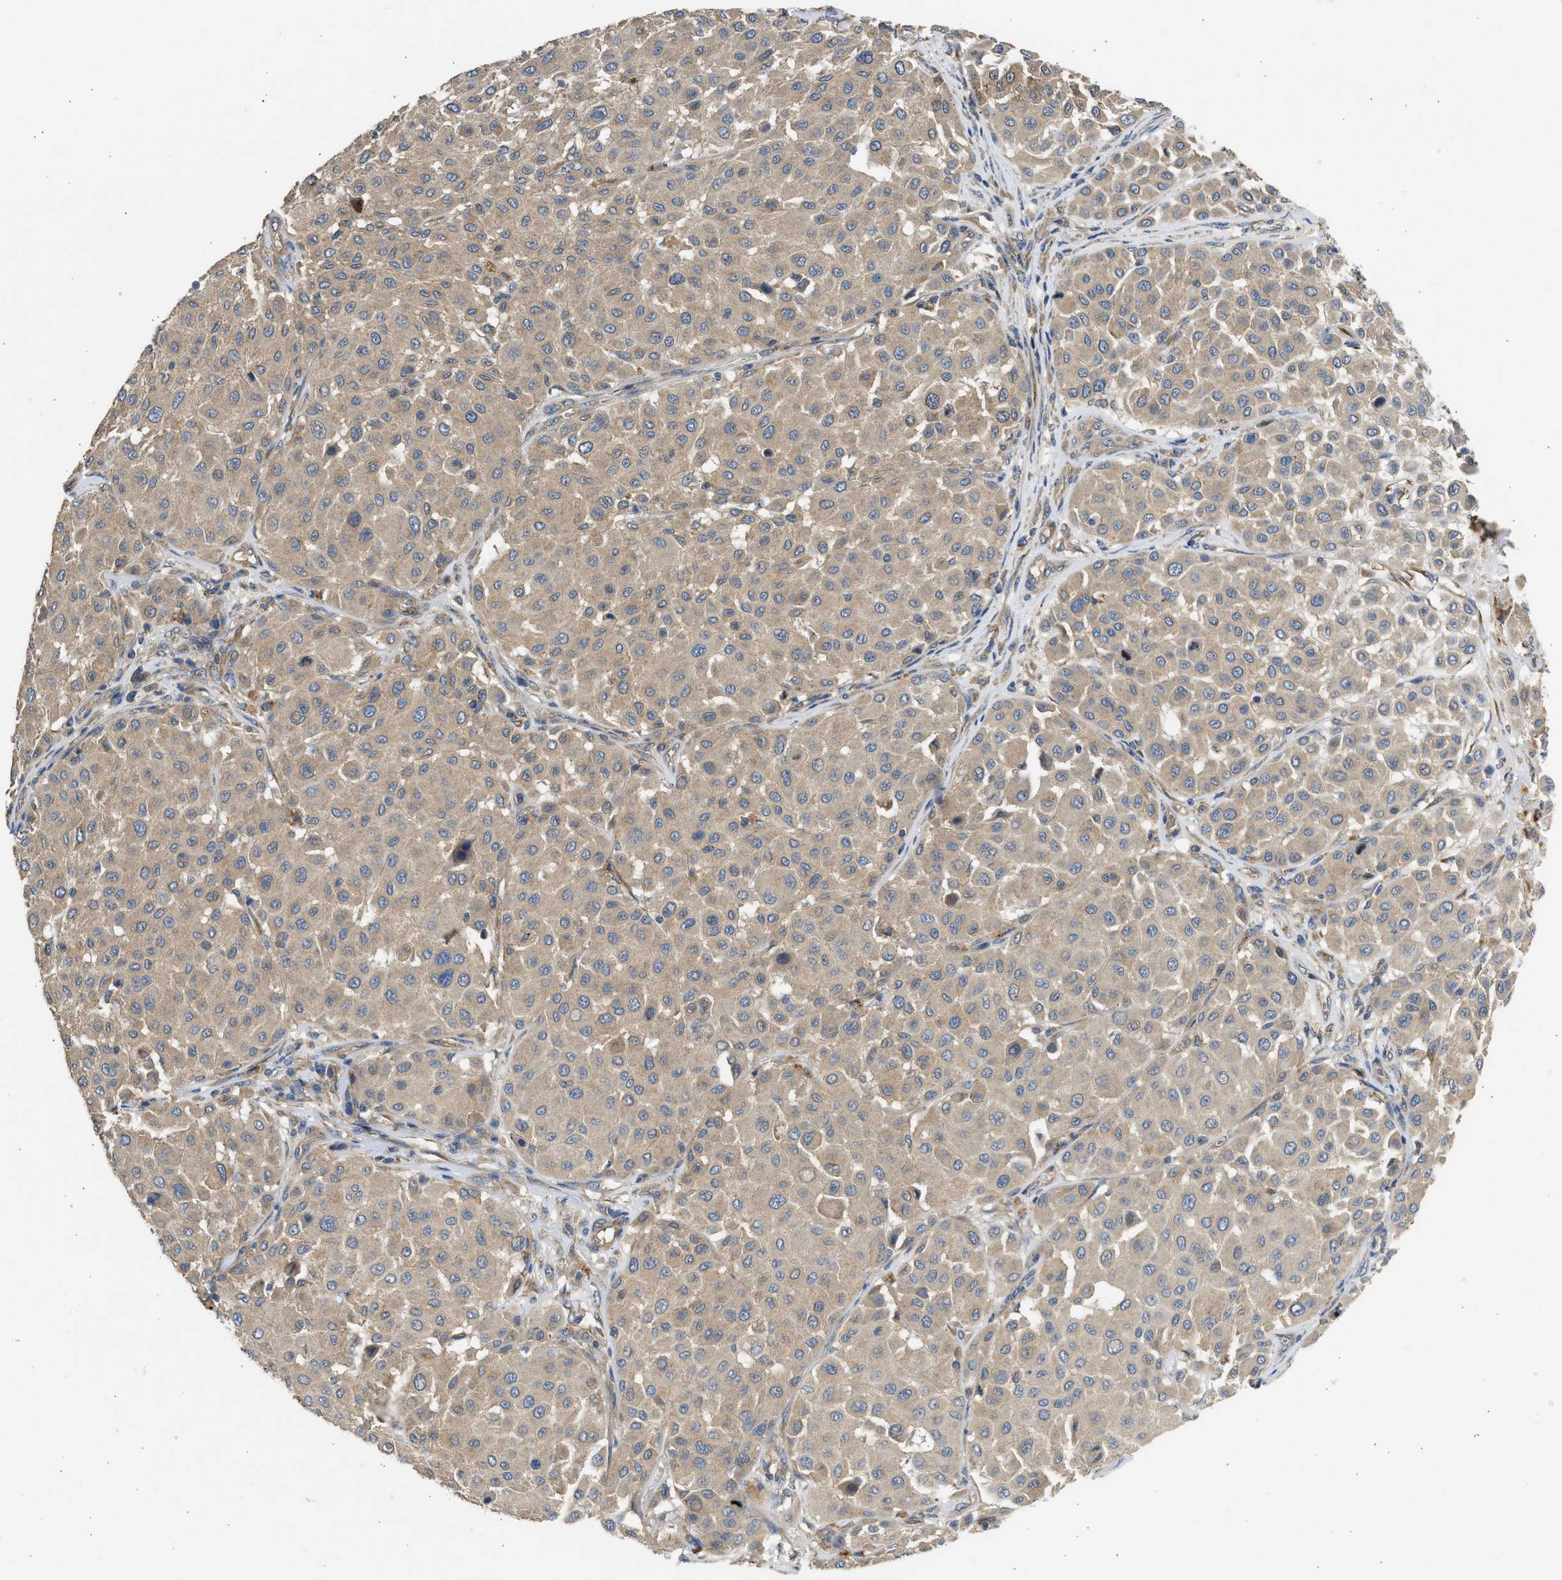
{"staining": {"intensity": "weak", "quantity": ">75%", "location": "cytoplasmic/membranous"}, "tissue": "melanoma", "cell_type": "Tumor cells", "image_type": "cancer", "snomed": [{"axis": "morphology", "description": "Malignant melanoma, Metastatic site"}, {"axis": "topography", "description": "Soft tissue"}], "caption": "This micrograph reveals malignant melanoma (metastatic site) stained with immunohistochemistry (IHC) to label a protein in brown. The cytoplasmic/membranous of tumor cells show weak positivity for the protein. Nuclei are counter-stained blue.", "gene": "CSRNP2", "patient": {"sex": "male", "age": 41}}